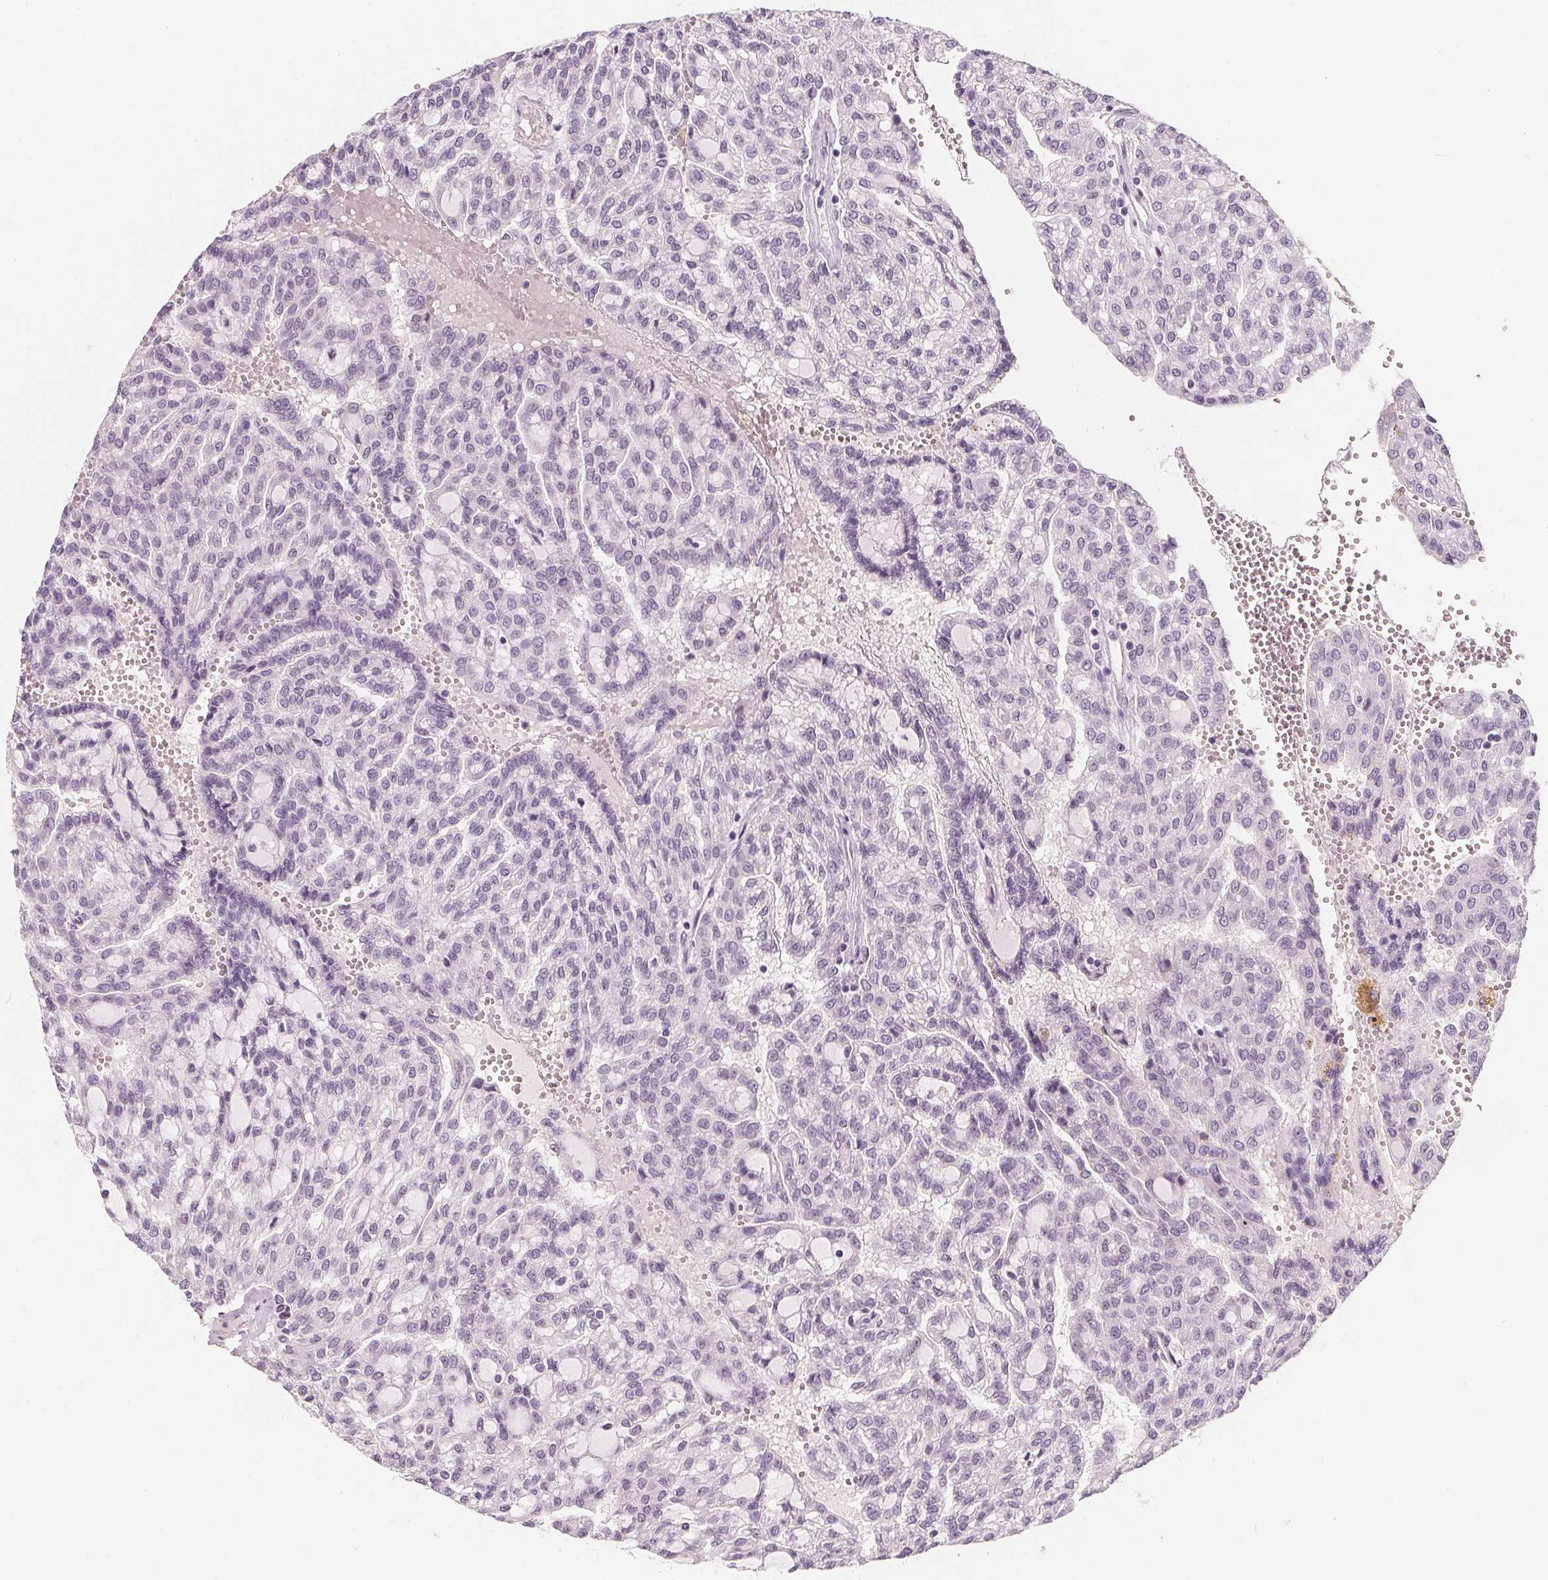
{"staining": {"intensity": "negative", "quantity": "none", "location": "none"}, "tissue": "renal cancer", "cell_type": "Tumor cells", "image_type": "cancer", "snomed": [{"axis": "morphology", "description": "Adenocarcinoma, NOS"}, {"axis": "topography", "description": "Kidney"}], "caption": "High power microscopy photomicrograph of an IHC image of adenocarcinoma (renal), revealing no significant staining in tumor cells.", "gene": "DBX2", "patient": {"sex": "male", "age": 63}}